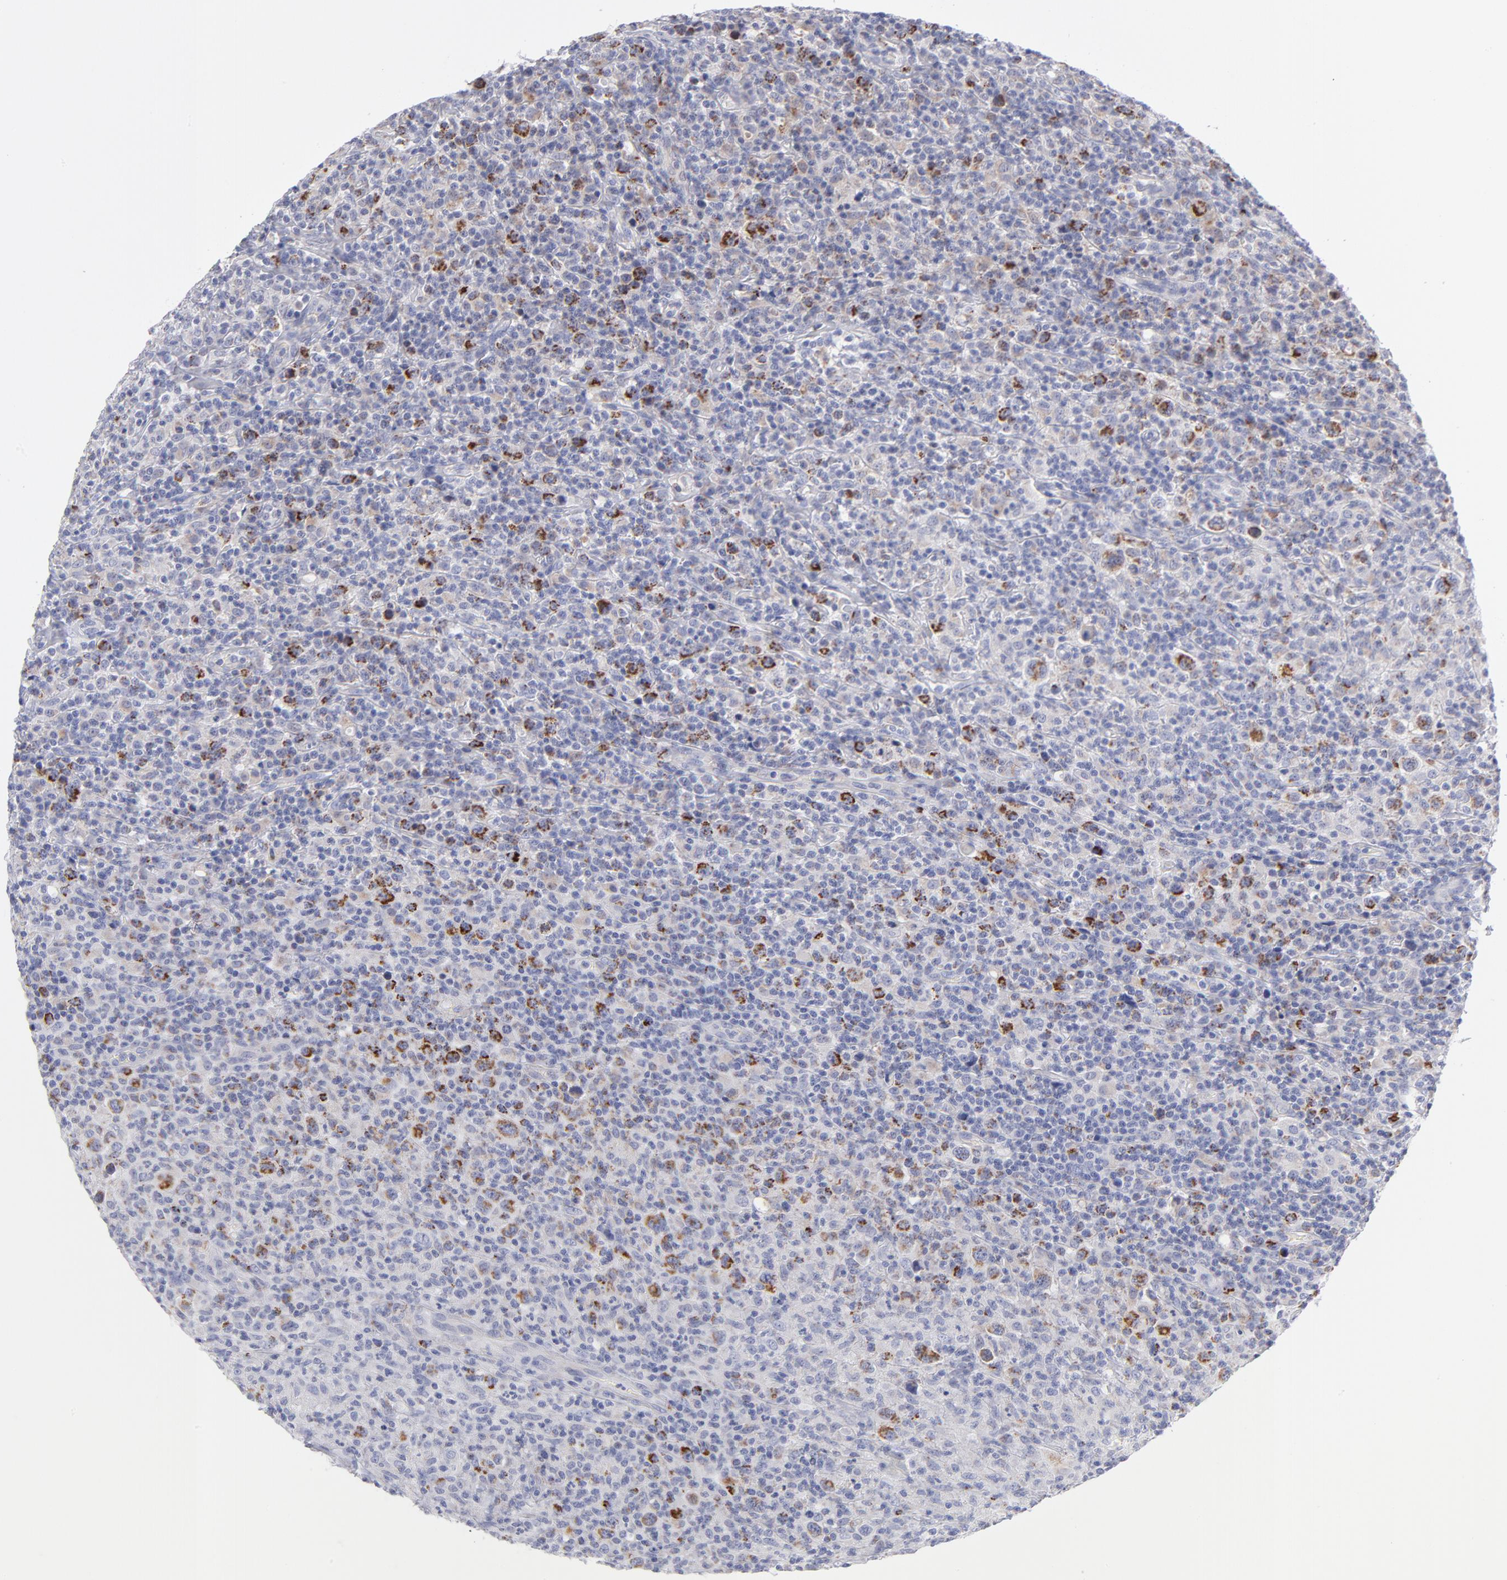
{"staining": {"intensity": "strong", "quantity": "25%-75%", "location": "cytoplasmic/membranous"}, "tissue": "lymphoma", "cell_type": "Tumor cells", "image_type": "cancer", "snomed": [{"axis": "morphology", "description": "Hodgkin's disease, NOS"}, {"axis": "topography", "description": "Lymph node"}], "caption": "DAB (3,3'-diaminobenzidine) immunohistochemical staining of lymphoma reveals strong cytoplasmic/membranous protein positivity in approximately 25%-75% of tumor cells.", "gene": "MTHFD2", "patient": {"sex": "male", "age": 65}}